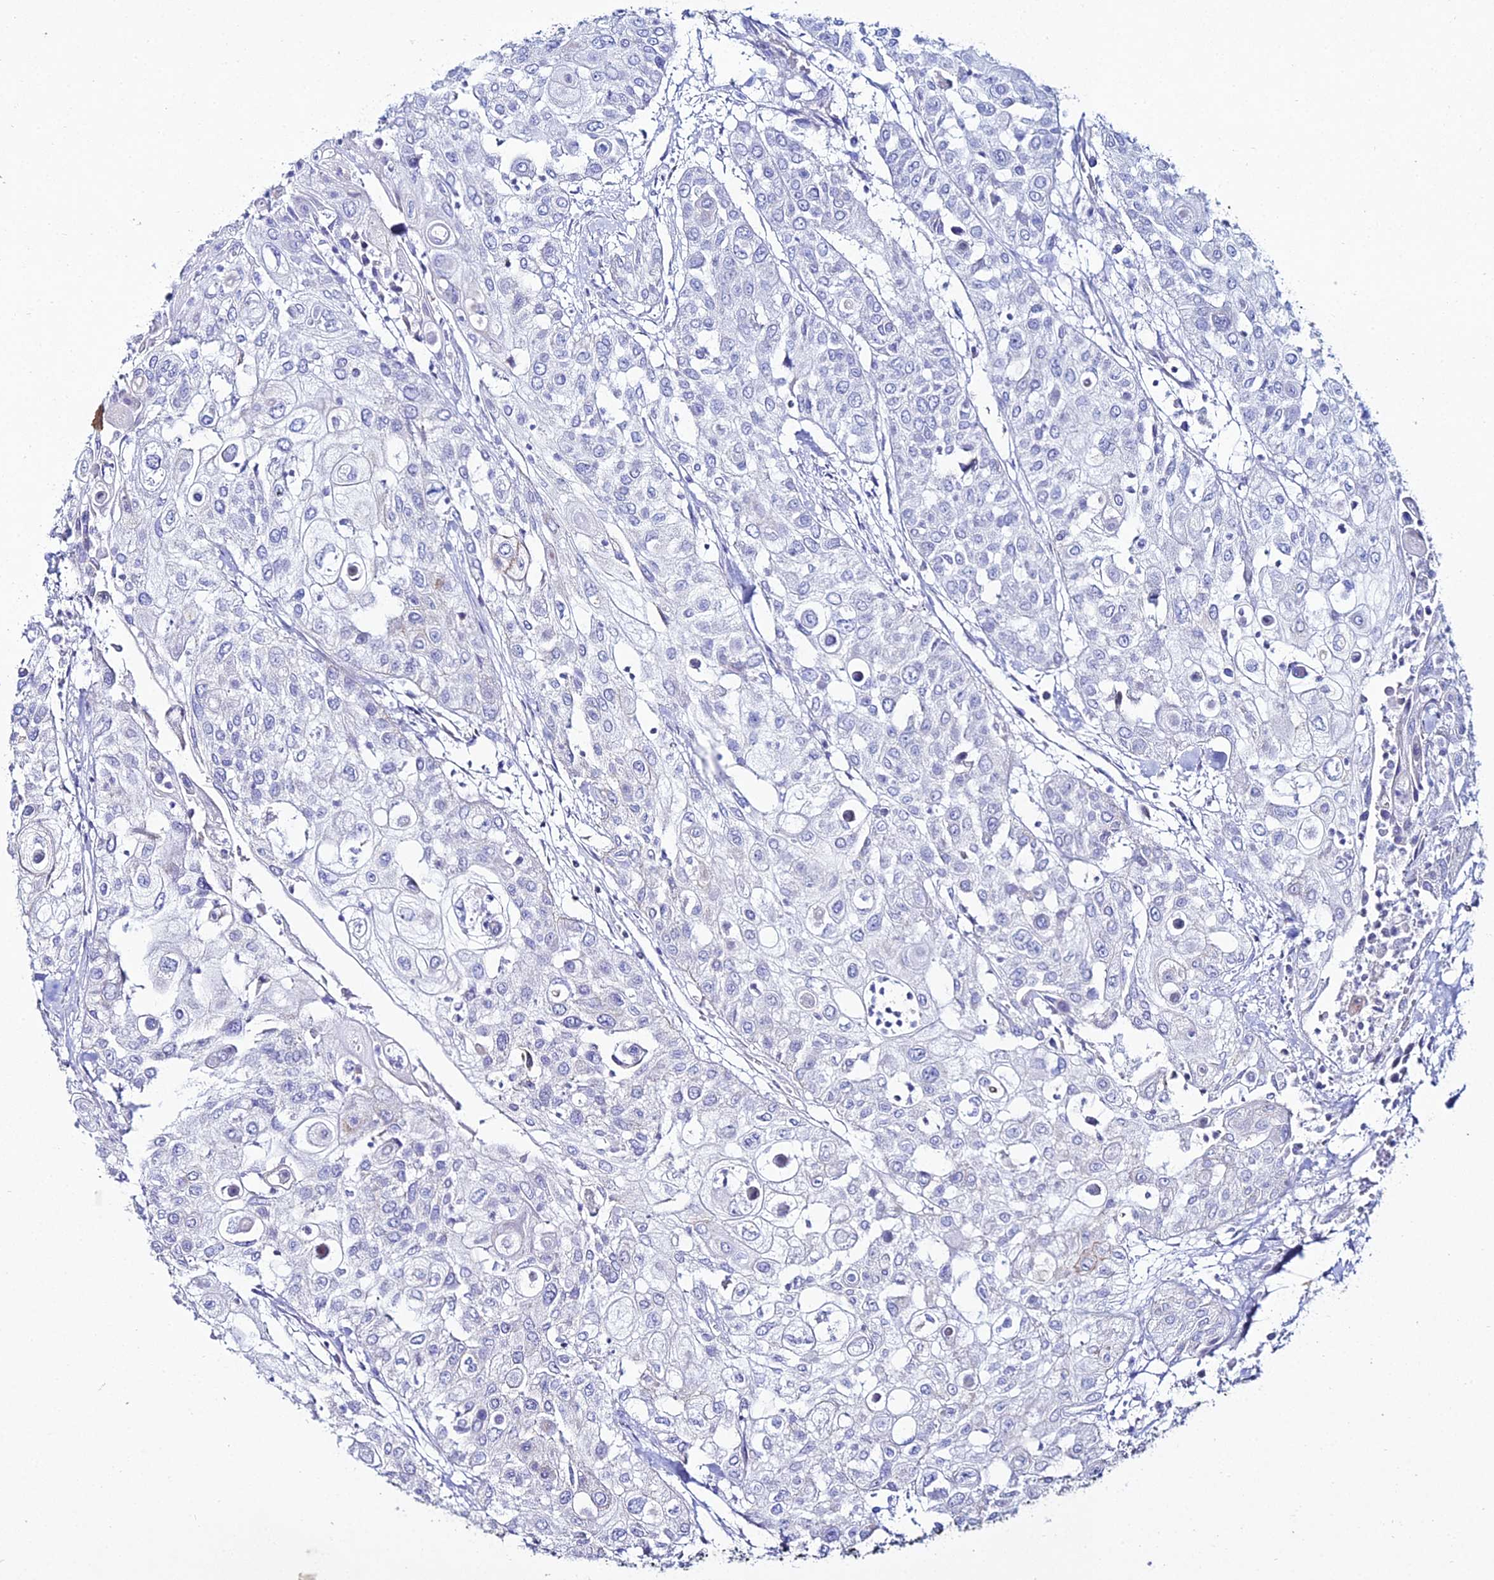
{"staining": {"intensity": "negative", "quantity": "none", "location": "none"}, "tissue": "urothelial cancer", "cell_type": "Tumor cells", "image_type": "cancer", "snomed": [{"axis": "morphology", "description": "Urothelial carcinoma, High grade"}, {"axis": "topography", "description": "Urinary bladder"}], "caption": "Immunohistochemical staining of urothelial carcinoma (high-grade) exhibits no significant expression in tumor cells.", "gene": "DHX34", "patient": {"sex": "female", "age": 79}}